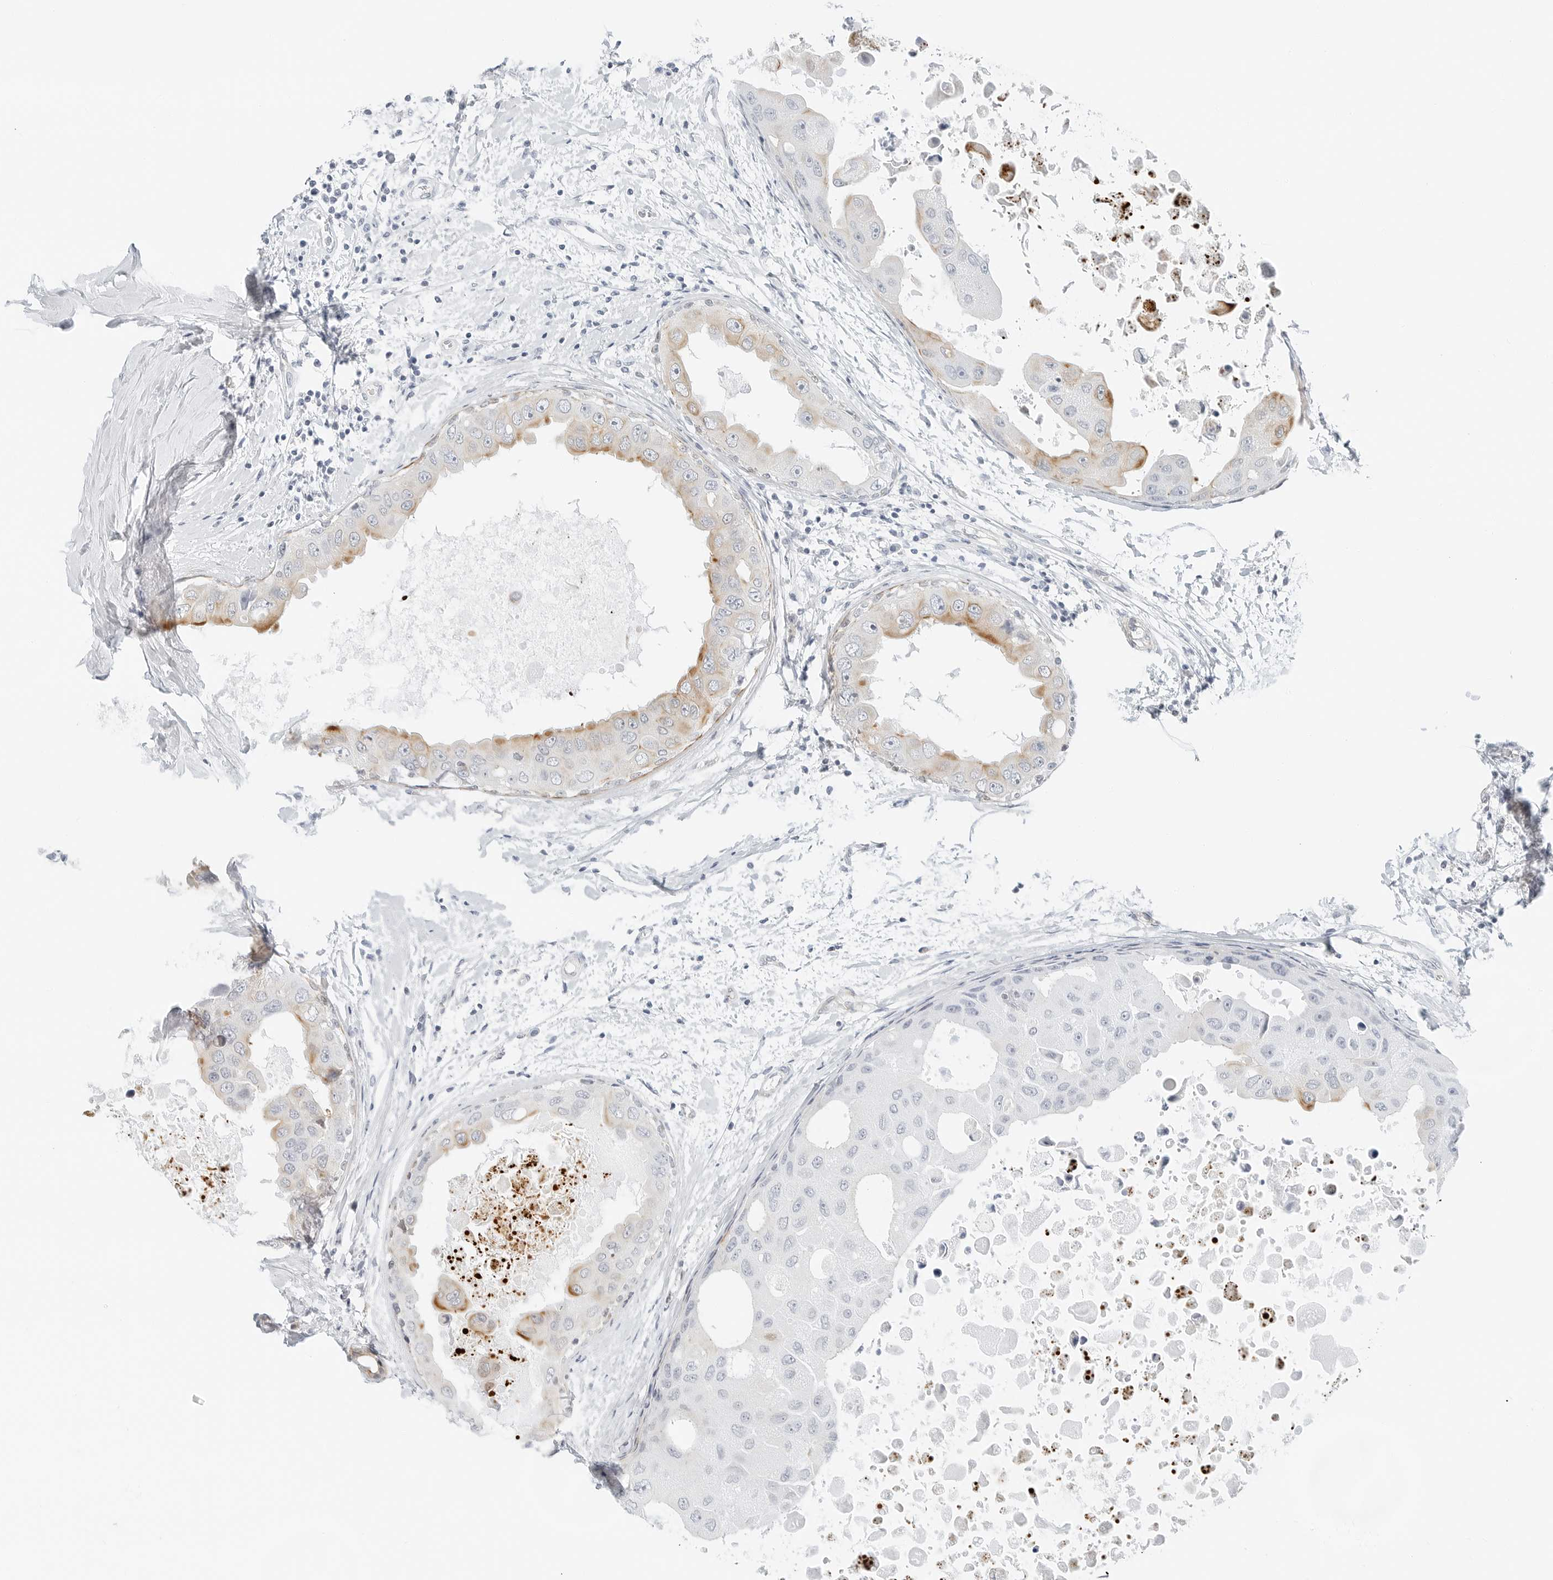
{"staining": {"intensity": "moderate", "quantity": "<25%", "location": "cytoplasmic/membranous"}, "tissue": "breast cancer", "cell_type": "Tumor cells", "image_type": "cancer", "snomed": [{"axis": "morphology", "description": "Duct carcinoma"}, {"axis": "topography", "description": "Breast"}], "caption": "This is an image of immunohistochemistry staining of breast cancer, which shows moderate positivity in the cytoplasmic/membranous of tumor cells.", "gene": "IQCC", "patient": {"sex": "female", "age": 27}}